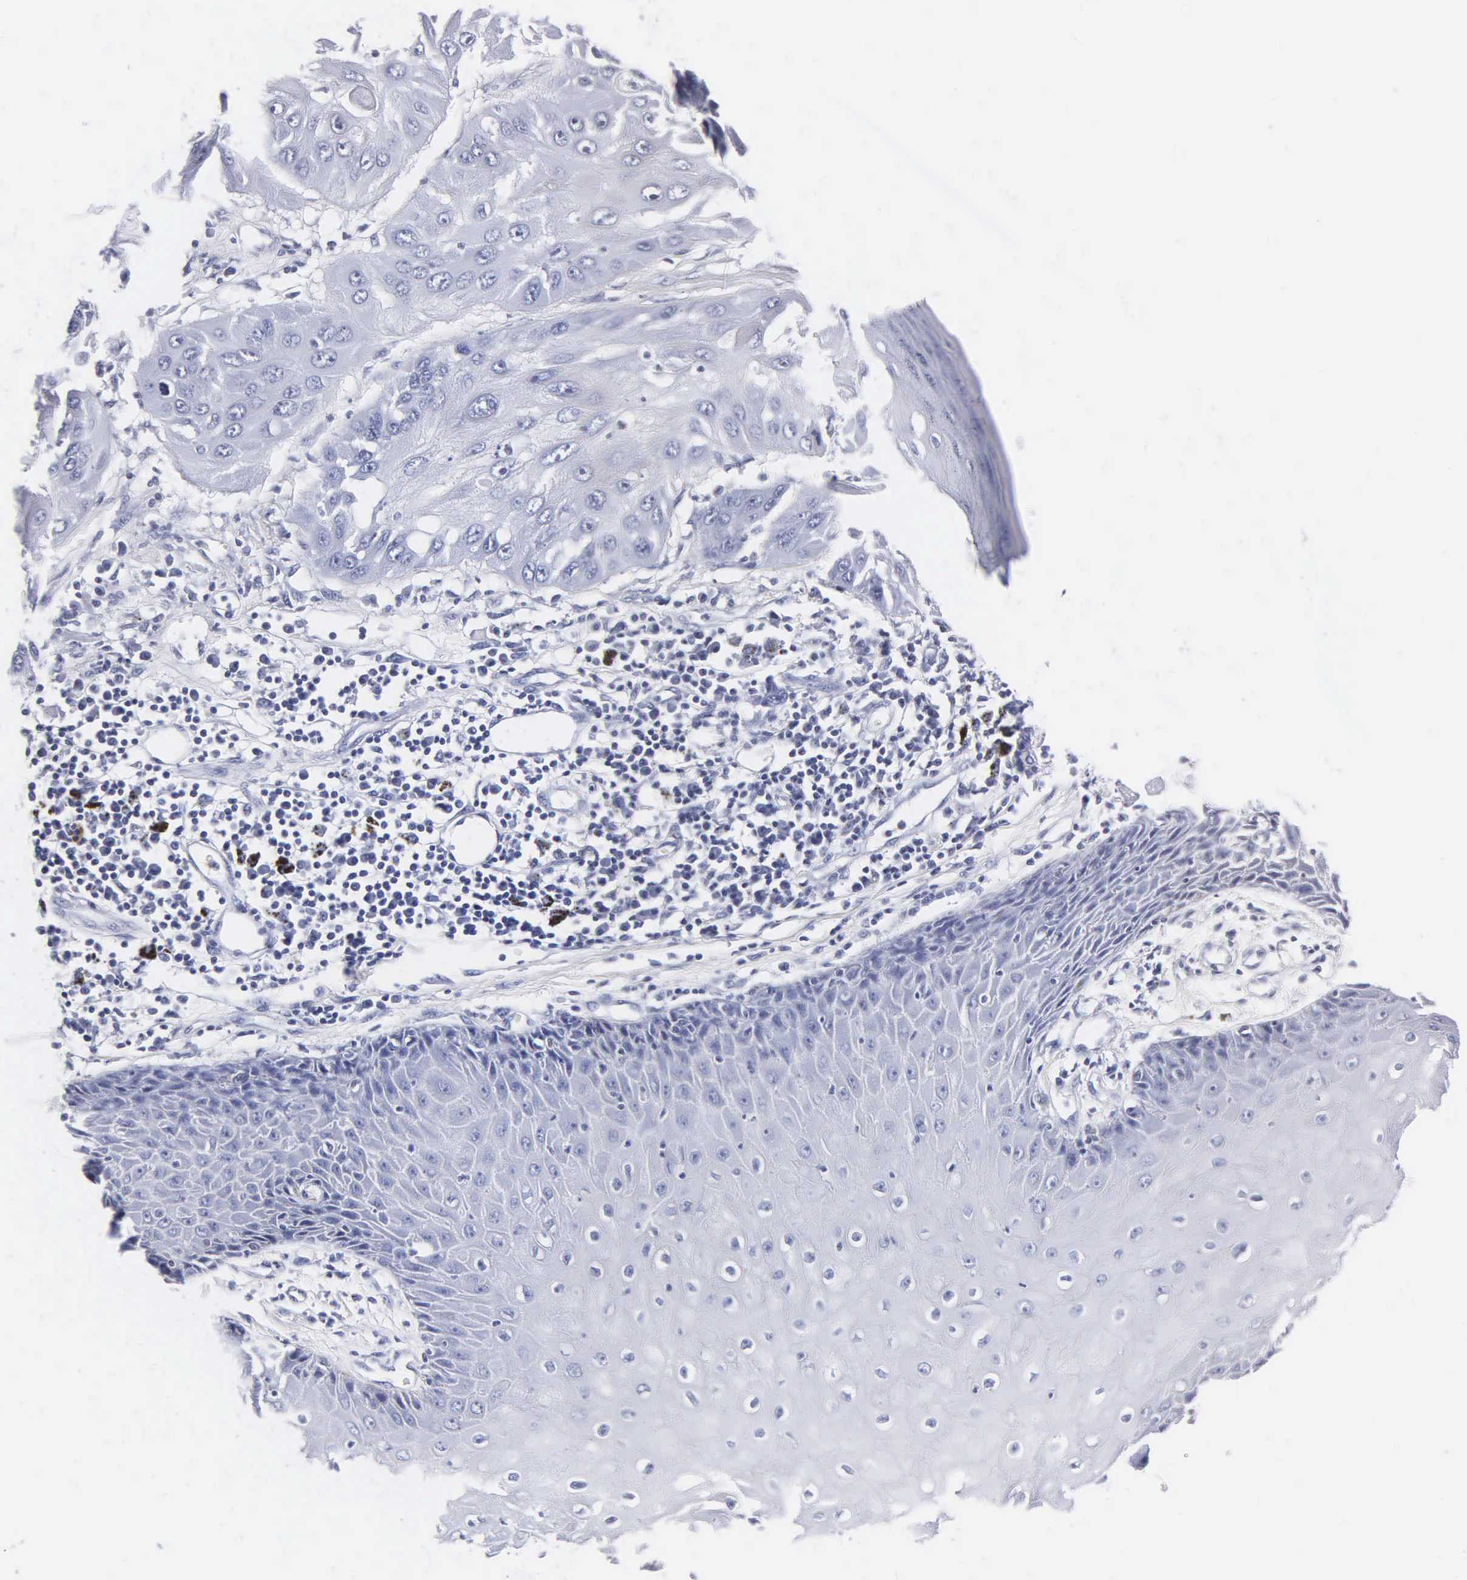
{"staining": {"intensity": "negative", "quantity": "none", "location": "none"}, "tissue": "skin cancer", "cell_type": "Tumor cells", "image_type": "cancer", "snomed": [{"axis": "morphology", "description": "Squamous cell carcinoma, NOS"}, {"axis": "topography", "description": "Skin"}, {"axis": "topography", "description": "Anal"}], "caption": "A high-resolution histopathology image shows immunohistochemistry staining of skin cancer, which demonstrates no significant positivity in tumor cells.", "gene": "MB", "patient": {"sex": "male", "age": 61}}